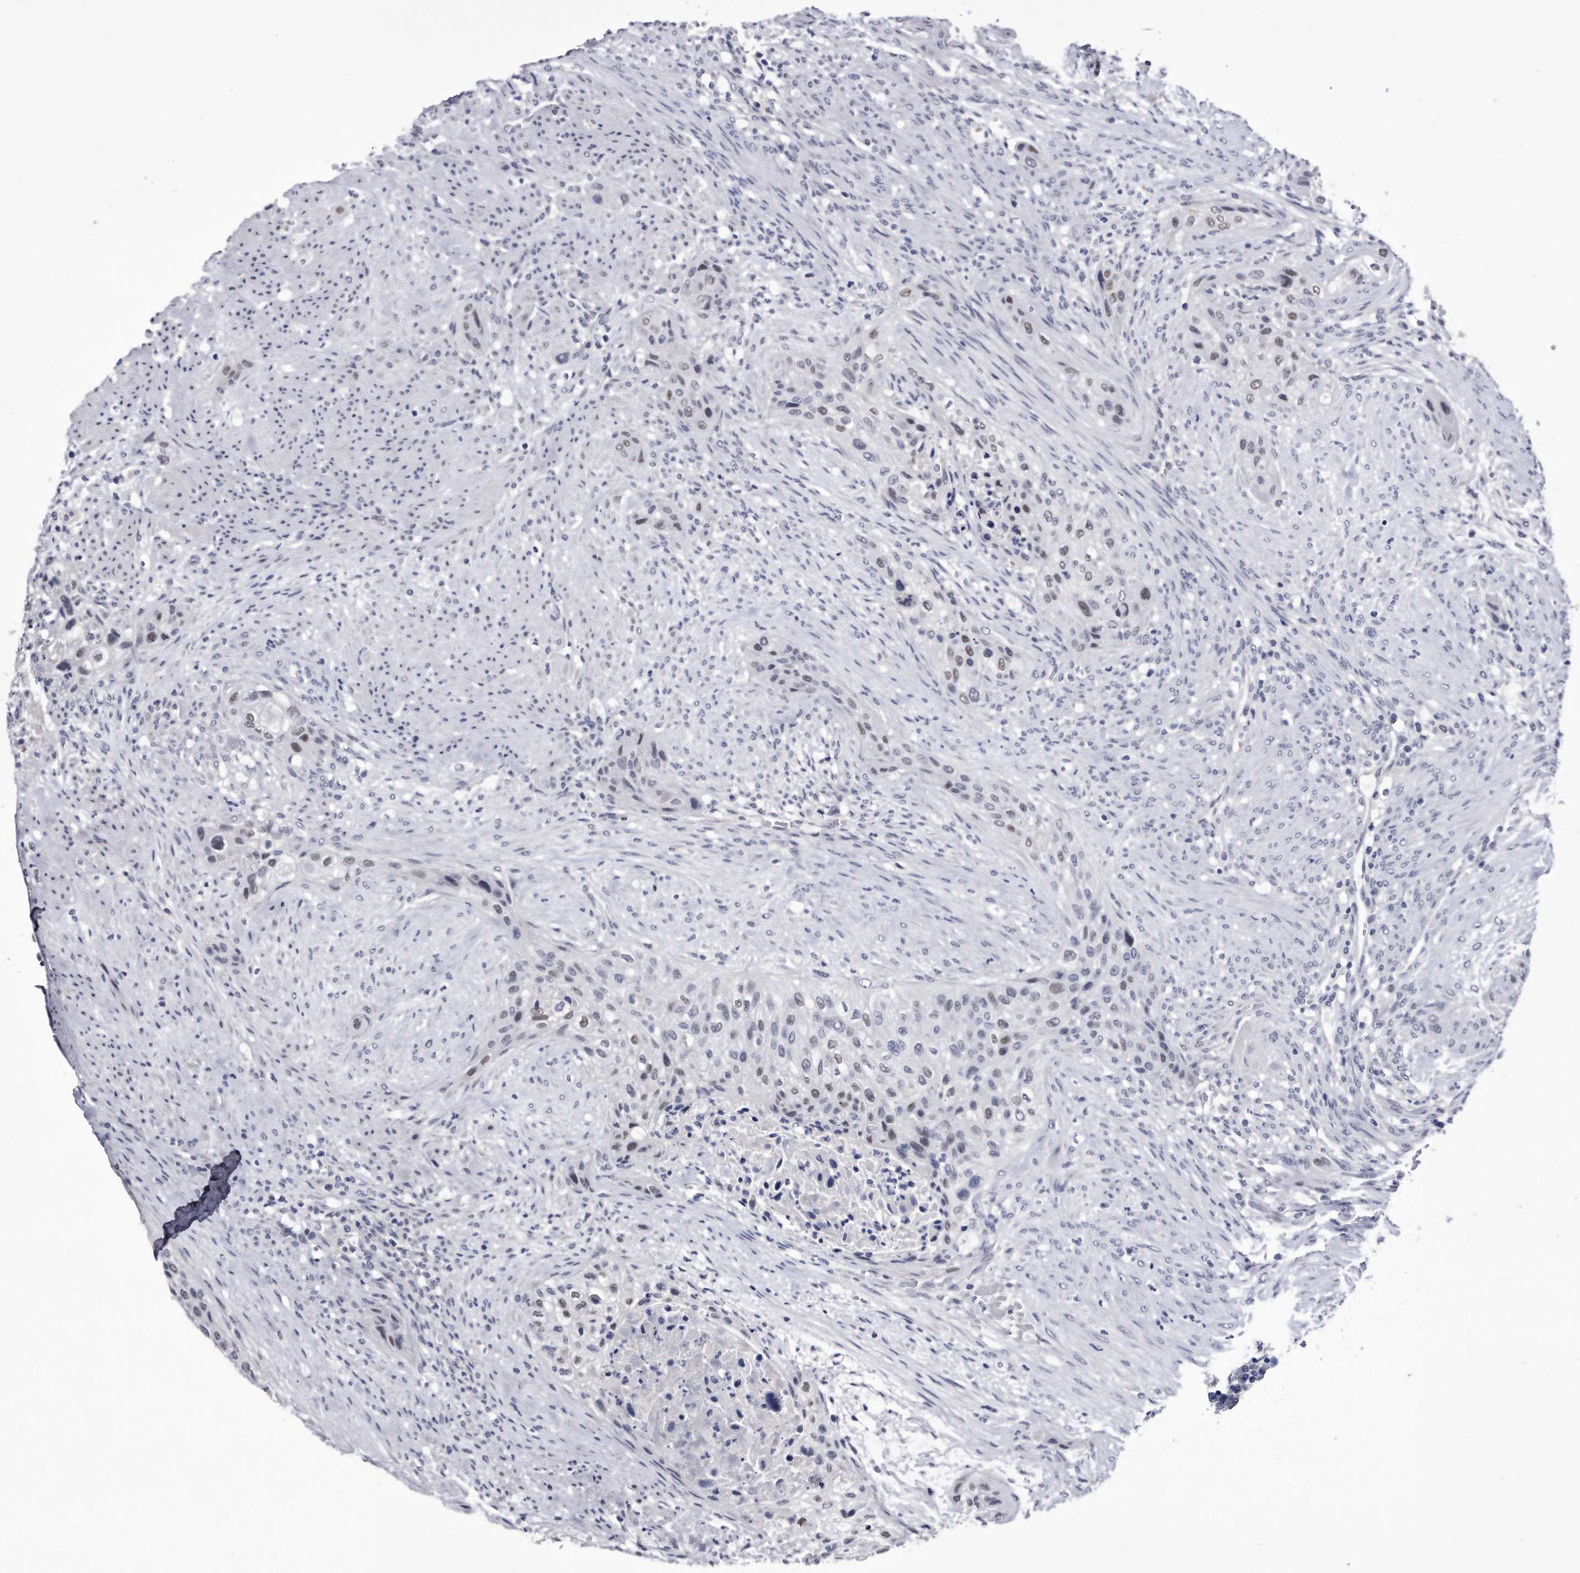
{"staining": {"intensity": "weak", "quantity": "25%-75%", "location": "nuclear"}, "tissue": "urothelial cancer", "cell_type": "Tumor cells", "image_type": "cancer", "snomed": [{"axis": "morphology", "description": "Urothelial carcinoma, High grade"}, {"axis": "topography", "description": "Urinary bladder"}], "caption": "Urothelial carcinoma (high-grade) tissue reveals weak nuclear staining in approximately 25%-75% of tumor cells, visualized by immunohistochemistry.", "gene": "KCTD8", "patient": {"sex": "male", "age": 35}}